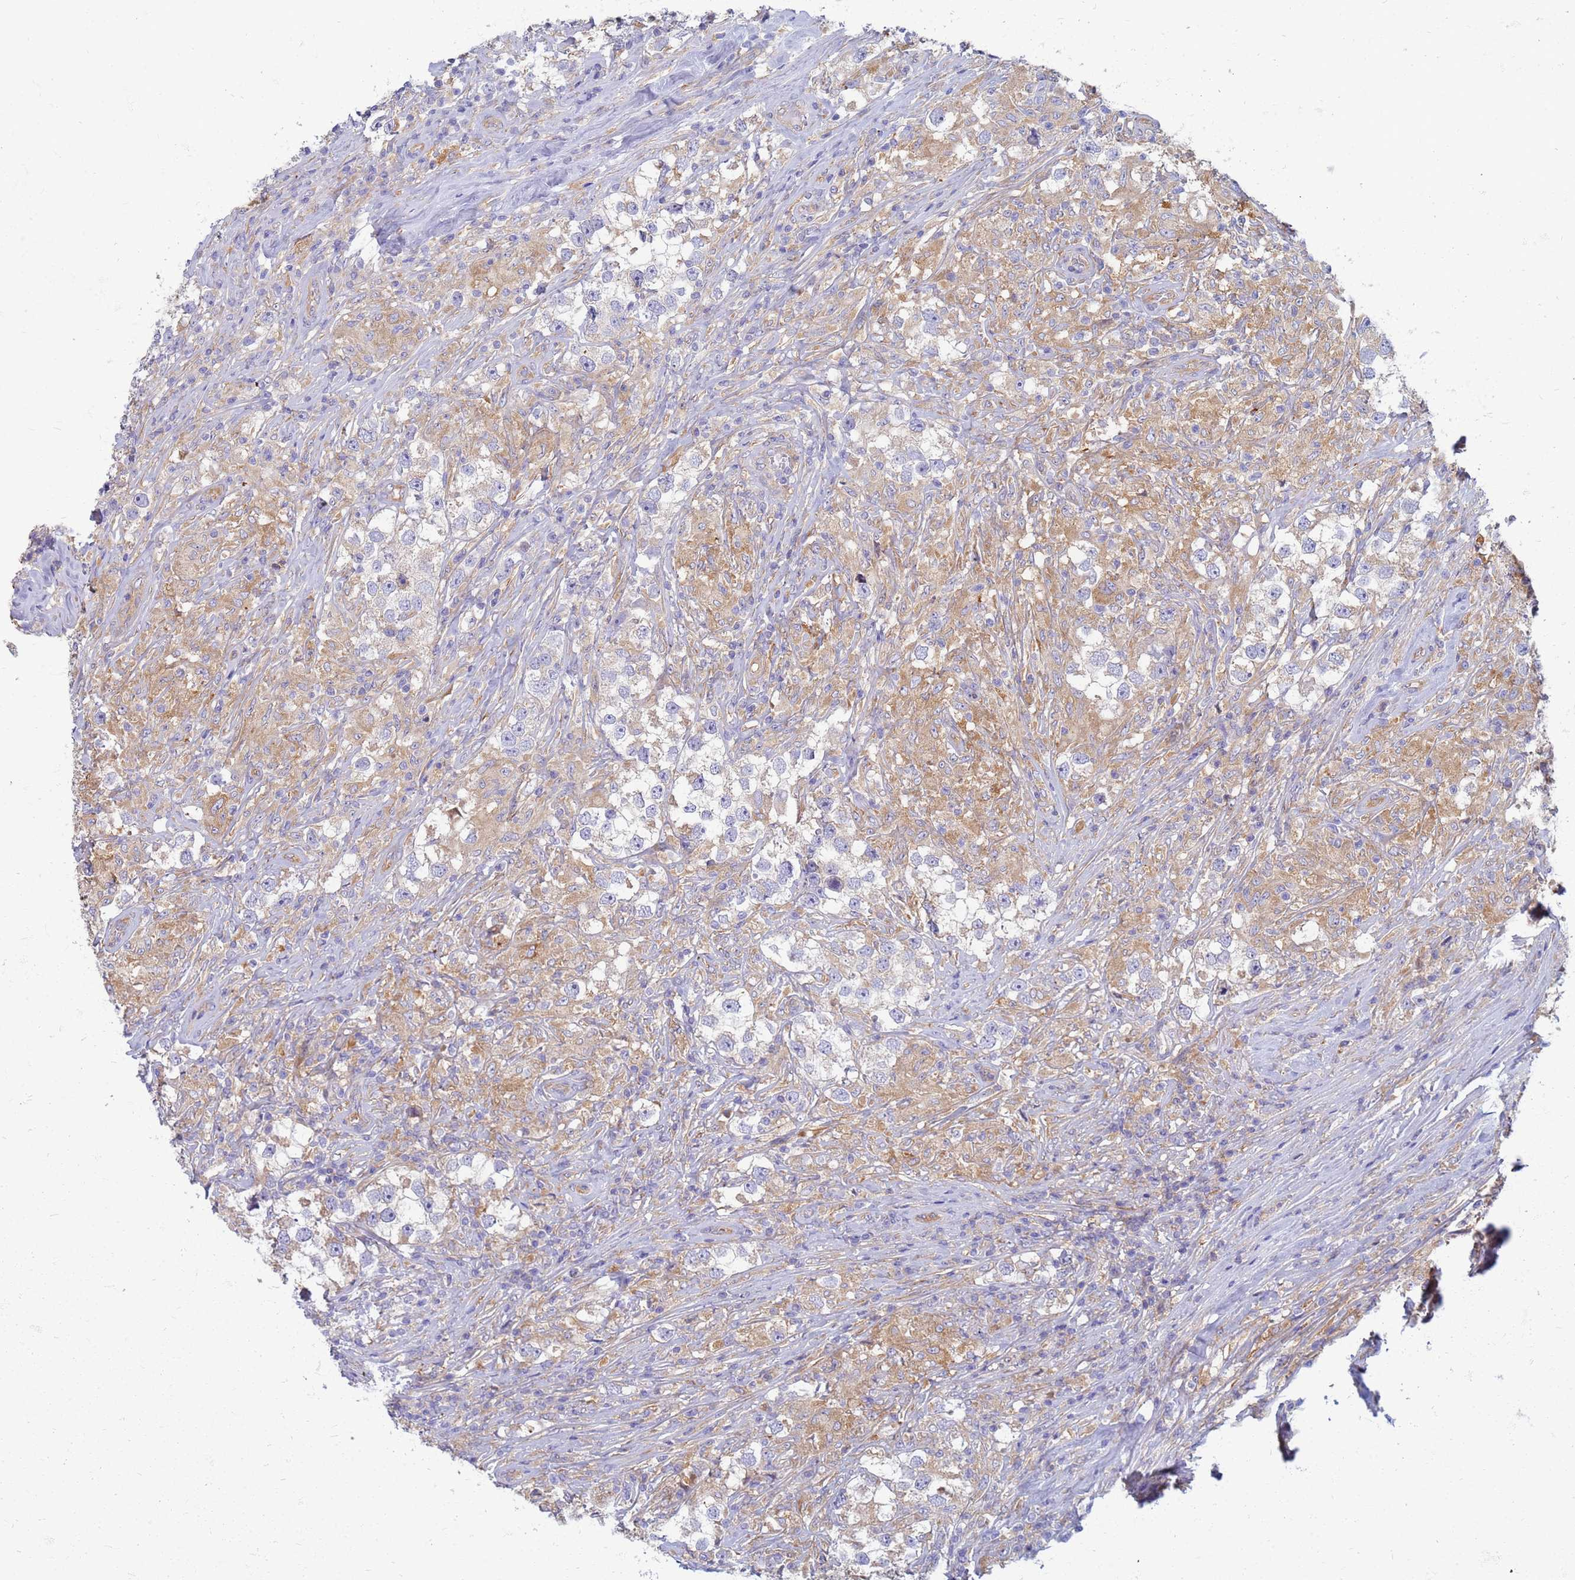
{"staining": {"intensity": "negative", "quantity": "none", "location": "none"}, "tissue": "testis cancer", "cell_type": "Tumor cells", "image_type": "cancer", "snomed": [{"axis": "morphology", "description": "Seminoma, NOS"}, {"axis": "topography", "description": "Testis"}], "caption": "There is no significant staining in tumor cells of testis cancer.", "gene": "EEA1", "patient": {"sex": "male", "age": 46}}